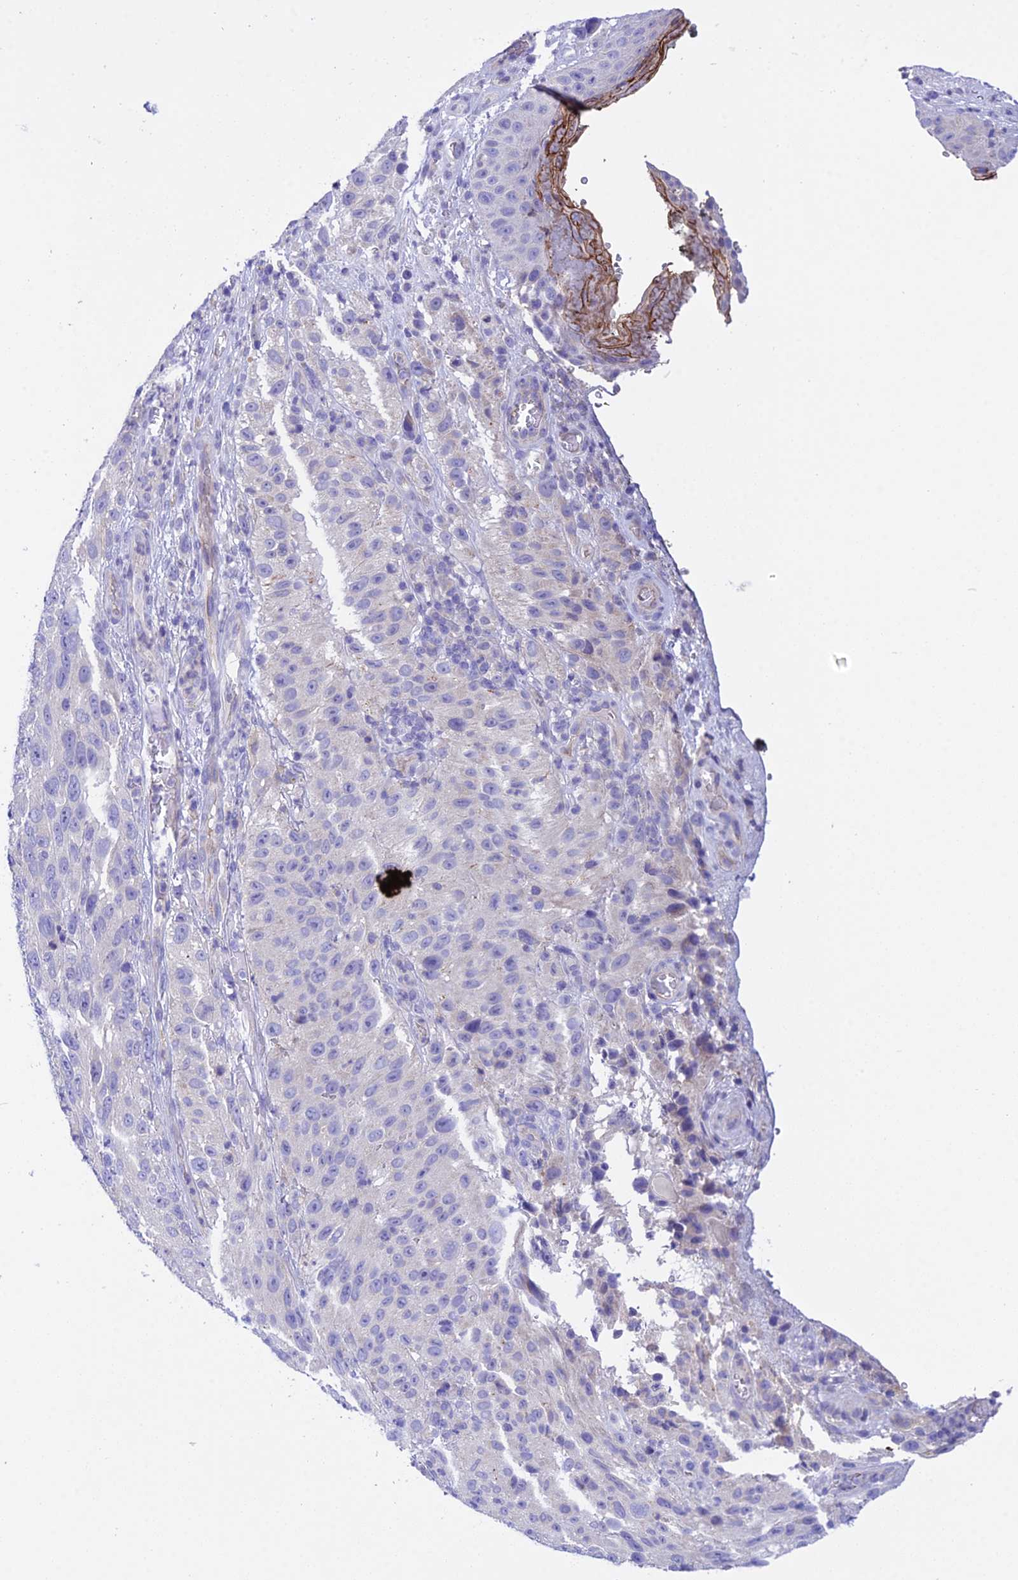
{"staining": {"intensity": "negative", "quantity": "none", "location": "none"}, "tissue": "melanoma", "cell_type": "Tumor cells", "image_type": "cancer", "snomed": [{"axis": "morphology", "description": "Malignant melanoma, NOS"}, {"axis": "topography", "description": "Skin"}], "caption": "Immunohistochemistry histopathology image of melanoma stained for a protein (brown), which shows no expression in tumor cells.", "gene": "TRIM43B", "patient": {"sex": "female", "age": 96}}